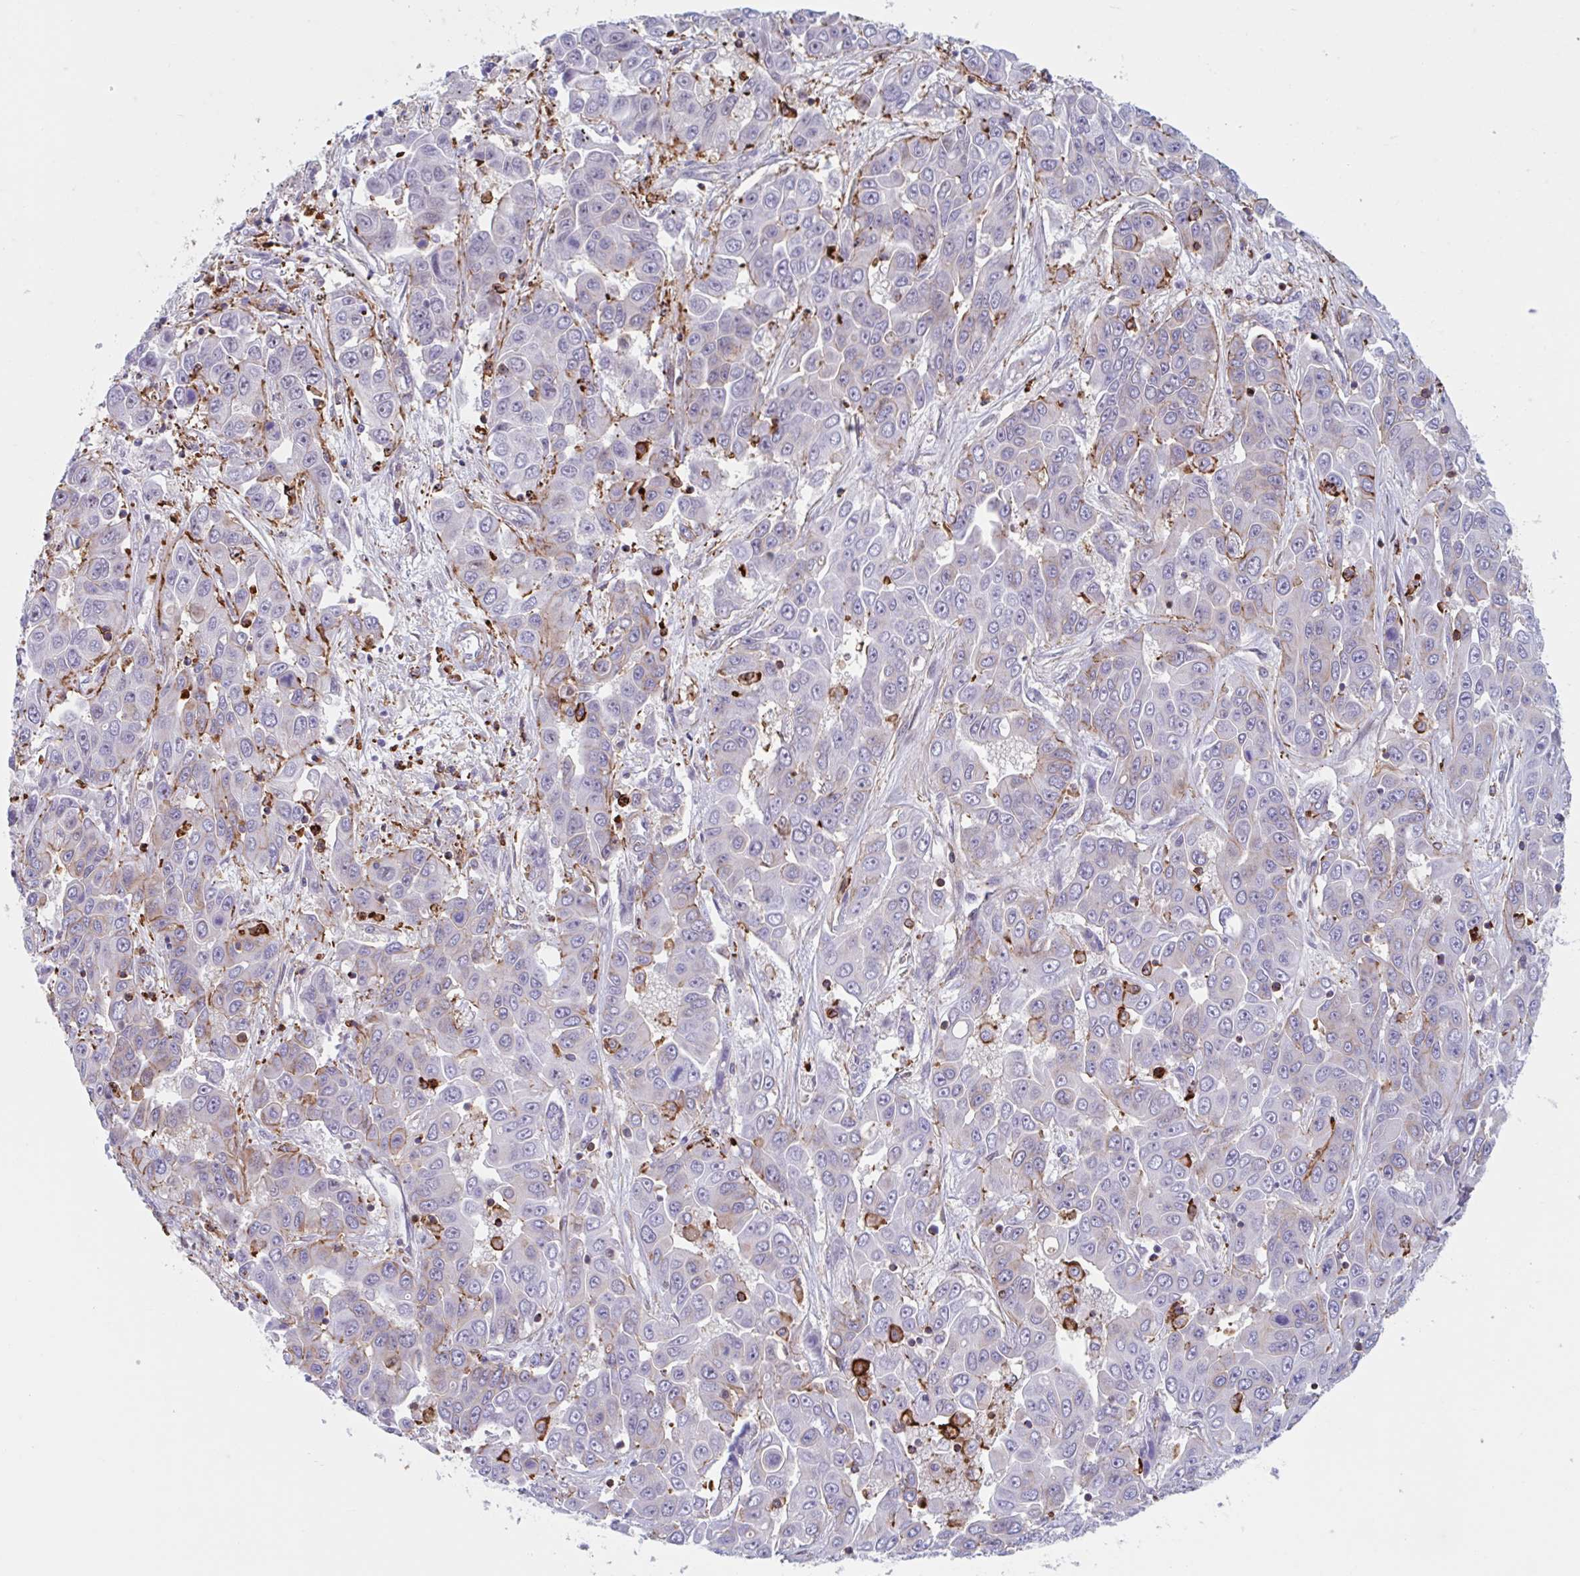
{"staining": {"intensity": "weak", "quantity": "<25%", "location": "cytoplasmic/membranous"}, "tissue": "liver cancer", "cell_type": "Tumor cells", "image_type": "cancer", "snomed": [{"axis": "morphology", "description": "Cholangiocarcinoma"}, {"axis": "topography", "description": "Liver"}], "caption": "A micrograph of human cholangiocarcinoma (liver) is negative for staining in tumor cells.", "gene": "EFHD1", "patient": {"sex": "female", "age": 52}}